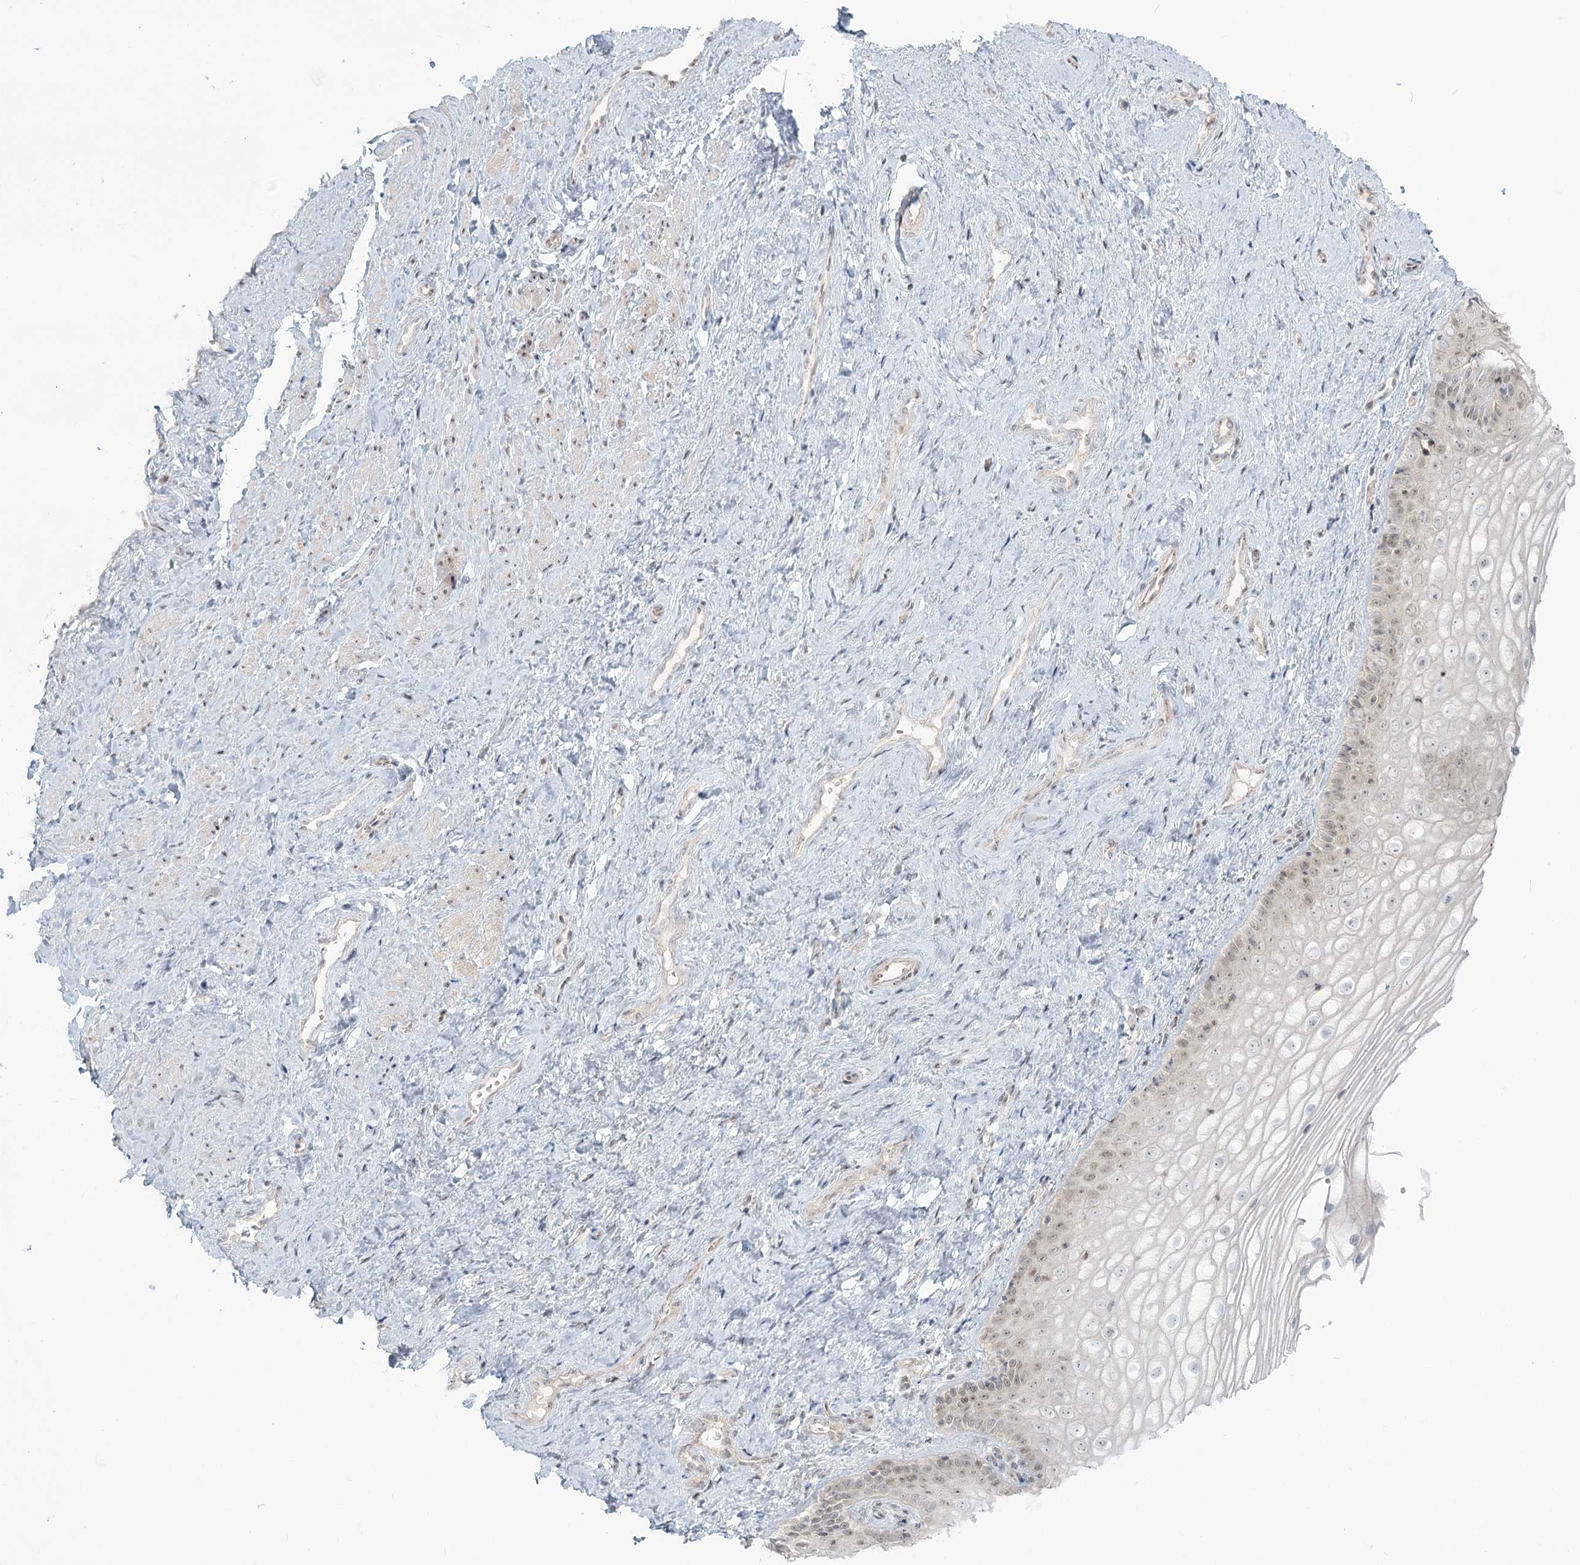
{"staining": {"intensity": "moderate", "quantity": "25%-75%", "location": "nuclear"}, "tissue": "vagina", "cell_type": "Squamous epithelial cells", "image_type": "normal", "snomed": [{"axis": "morphology", "description": "Normal tissue, NOS"}, {"axis": "topography", "description": "Vagina"}], "caption": "Immunohistochemical staining of normal vagina reveals medium levels of moderate nuclear positivity in approximately 25%-75% of squamous epithelial cells. Immunohistochemistry (ihc) stains the protein of interest in brown and the nuclei are stained blue.", "gene": "R3HCC1L", "patient": {"sex": "female", "age": 46}}